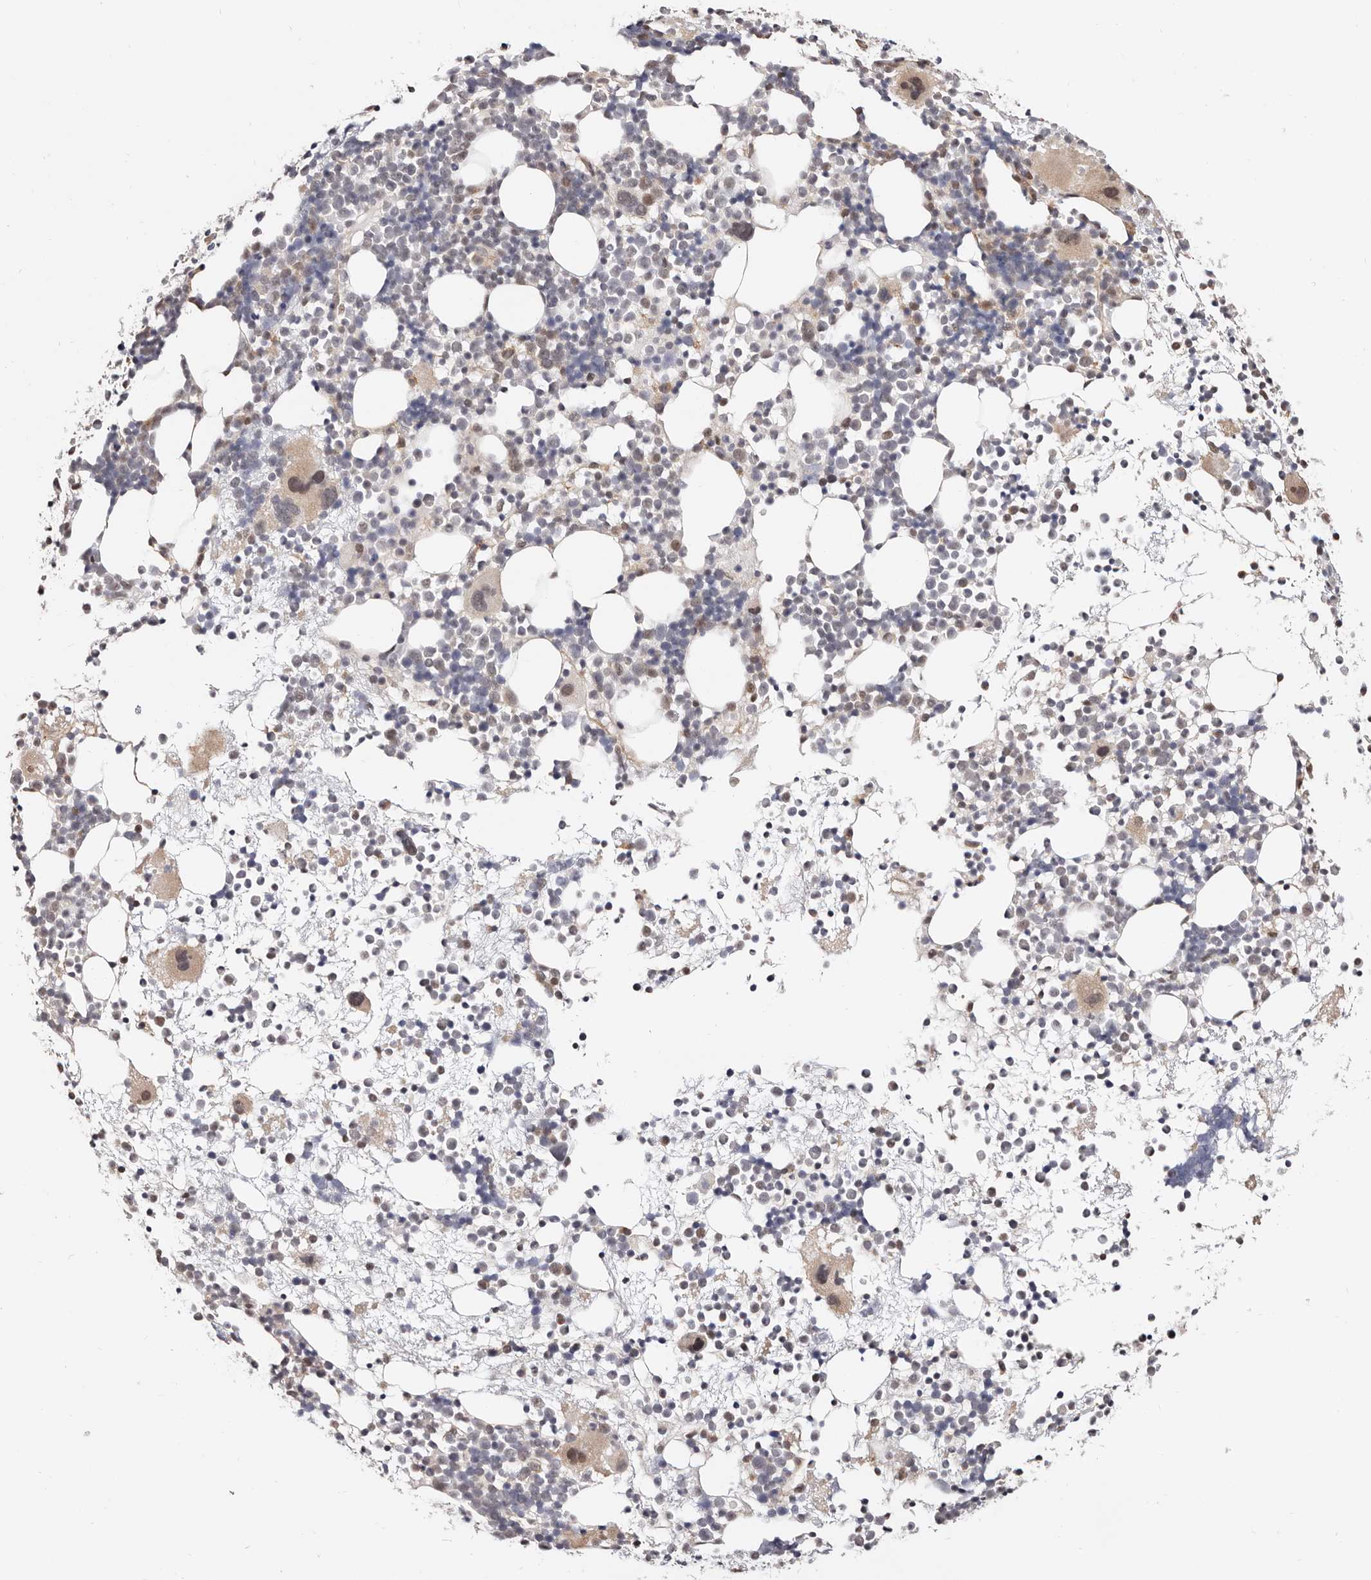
{"staining": {"intensity": "weak", "quantity": "<25%", "location": "cytoplasmic/membranous,nuclear"}, "tissue": "bone marrow", "cell_type": "Hematopoietic cells", "image_type": "normal", "snomed": [{"axis": "morphology", "description": "Normal tissue, NOS"}, {"axis": "topography", "description": "Bone marrow"}], "caption": "High power microscopy photomicrograph of an immunohistochemistry (IHC) histopathology image of benign bone marrow, revealing no significant expression in hematopoietic cells. Brightfield microscopy of immunohistochemistry stained with DAB (3,3'-diaminobenzidine) (brown) and hematoxylin (blue), captured at high magnification.", "gene": "TRIP13", "patient": {"sex": "female", "age": 57}}